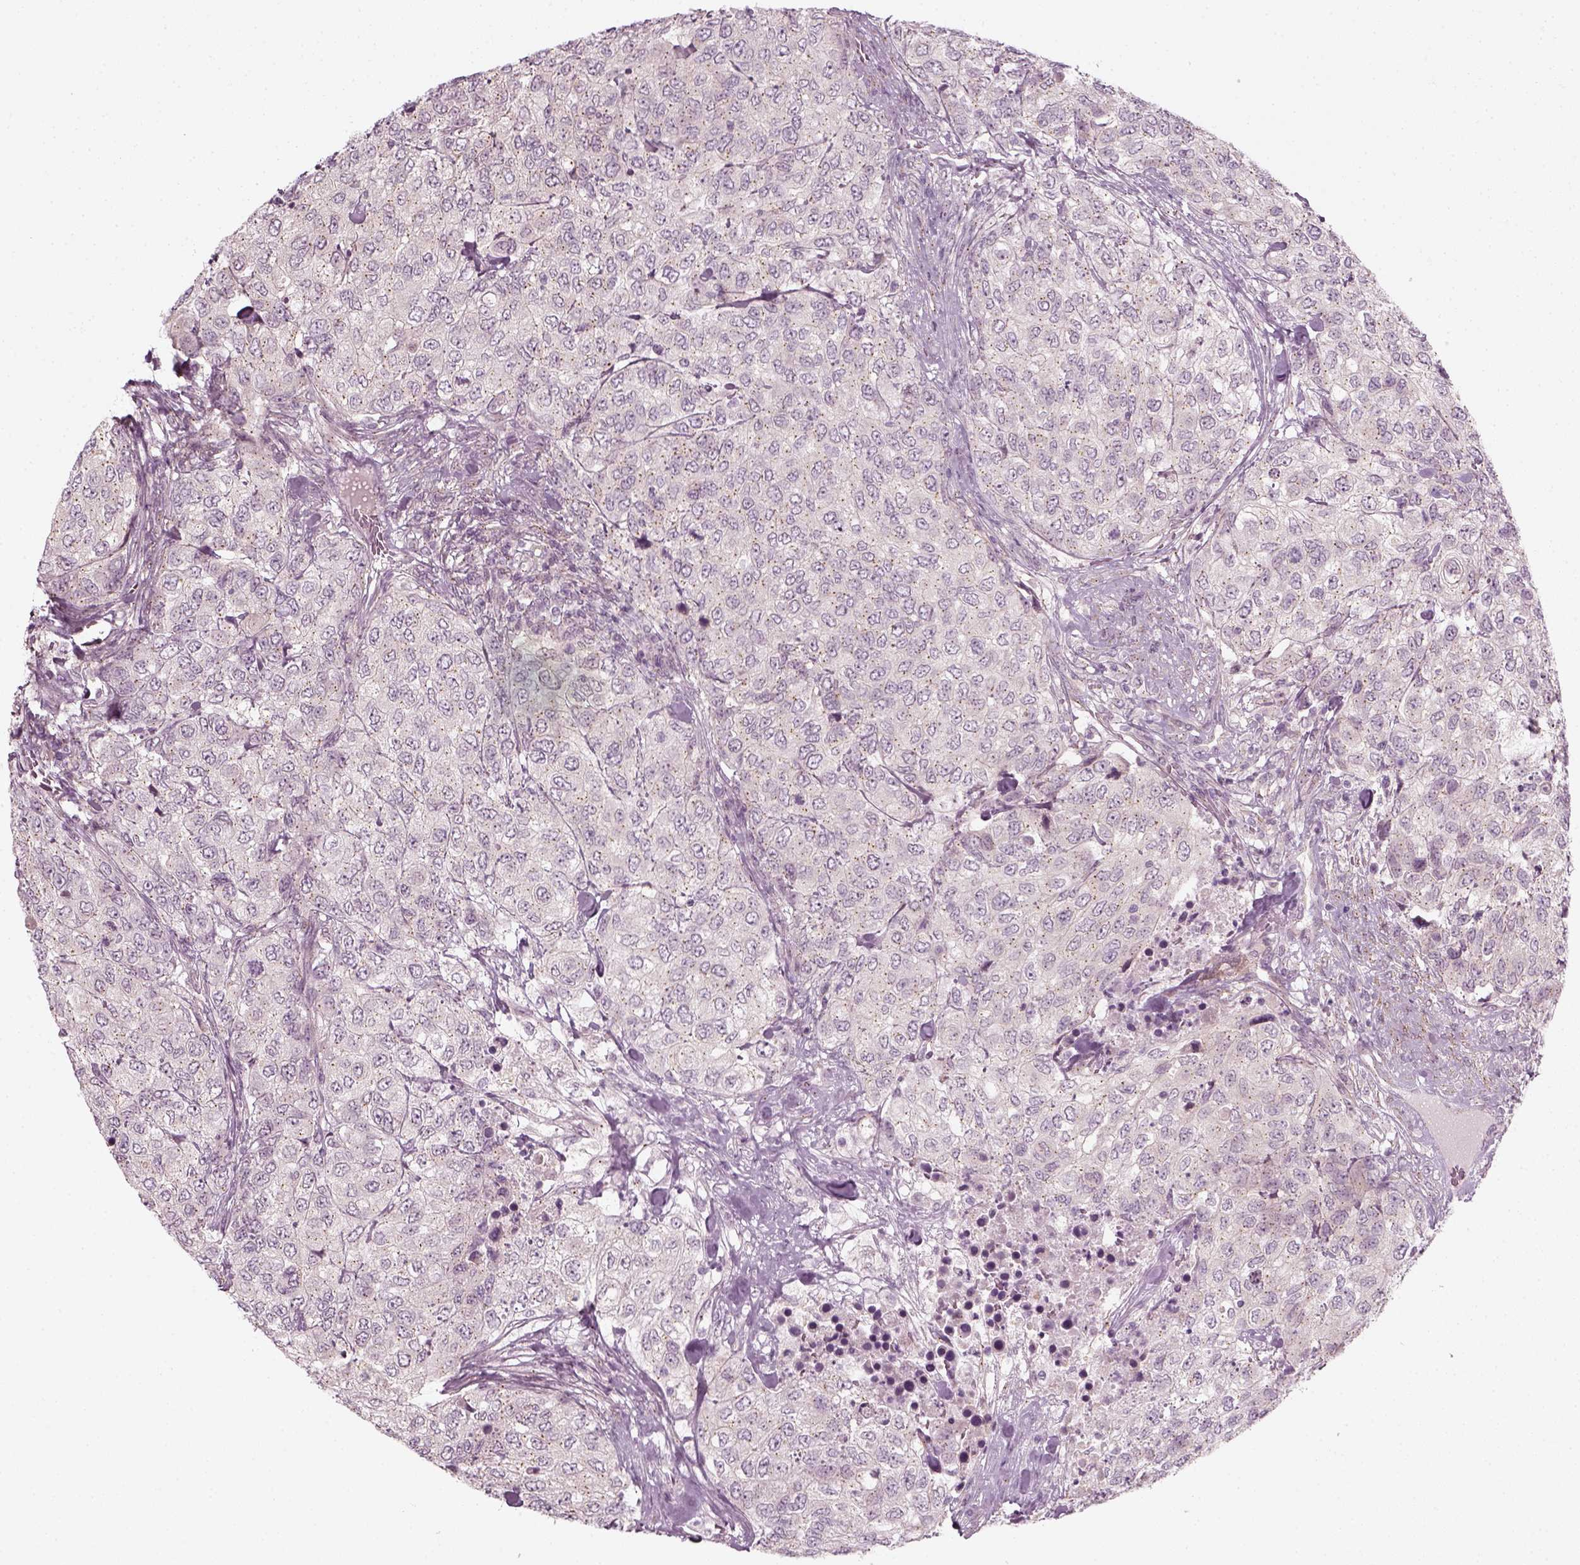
{"staining": {"intensity": "negative", "quantity": "none", "location": "none"}, "tissue": "urothelial cancer", "cell_type": "Tumor cells", "image_type": "cancer", "snomed": [{"axis": "morphology", "description": "Urothelial carcinoma, High grade"}, {"axis": "topography", "description": "Urinary bladder"}], "caption": "Tumor cells are negative for brown protein staining in urothelial carcinoma (high-grade). Brightfield microscopy of immunohistochemistry (IHC) stained with DAB (3,3'-diaminobenzidine) (brown) and hematoxylin (blue), captured at high magnification.", "gene": "MLIP", "patient": {"sex": "female", "age": 78}}